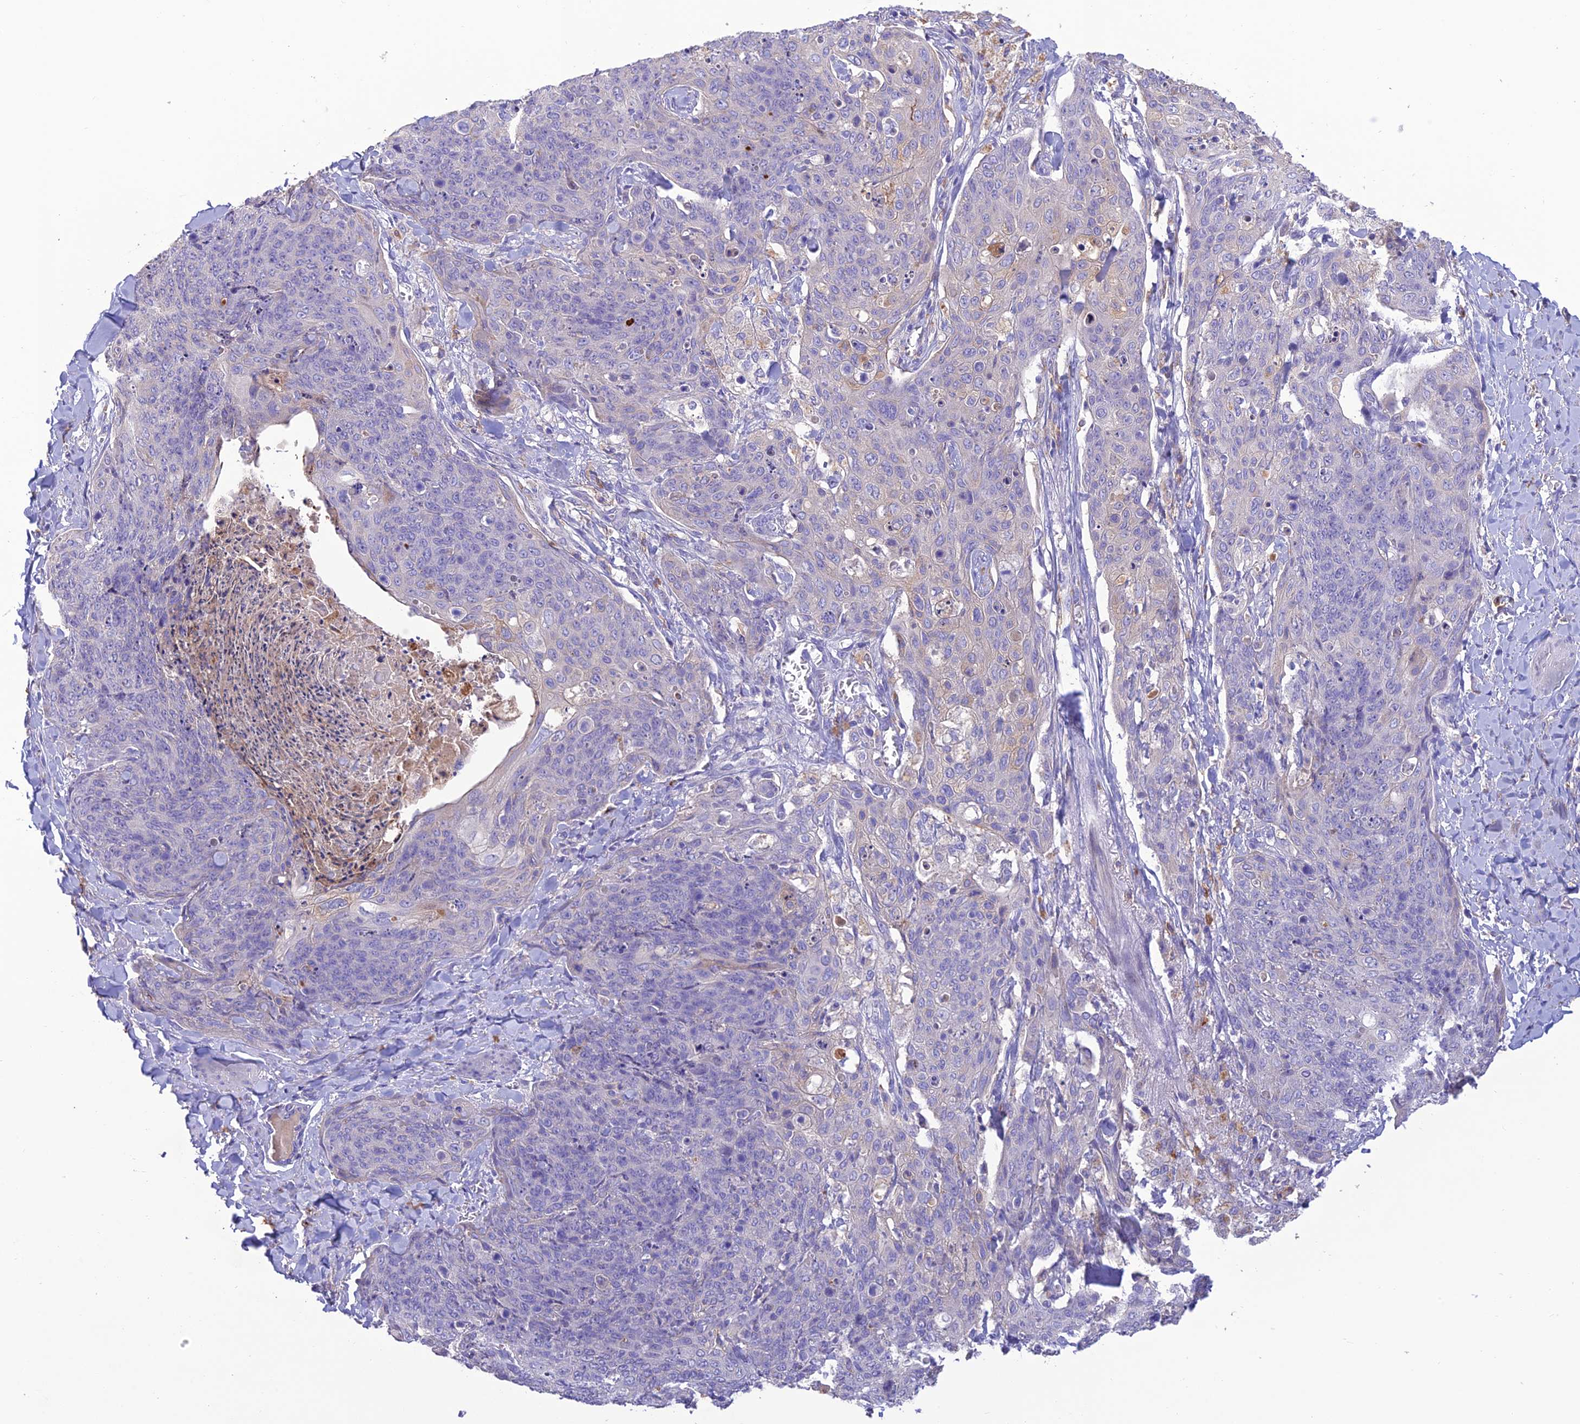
{"staining": {"intensity": "negative", "quantity": "none", "location": "none"}, "tissue": "skin cancer", "cell_type": "Tumor cells", "image_type": "cancer", "snomed": [{"axis": "morphology", "description": "Squamous cell carcinoma, NOS"}, {"axis": "topography", "description": "Skin"}, {"axis": "topography", "description": "Vulva"}], "caption": "Human skin cancer (squamous cell carcinoma) stained for a protein using immunohistochemistry displays no positivity in tumor cells.", "gene": "SFT2D2", "patient": {"sex": "female", "age": 85}}